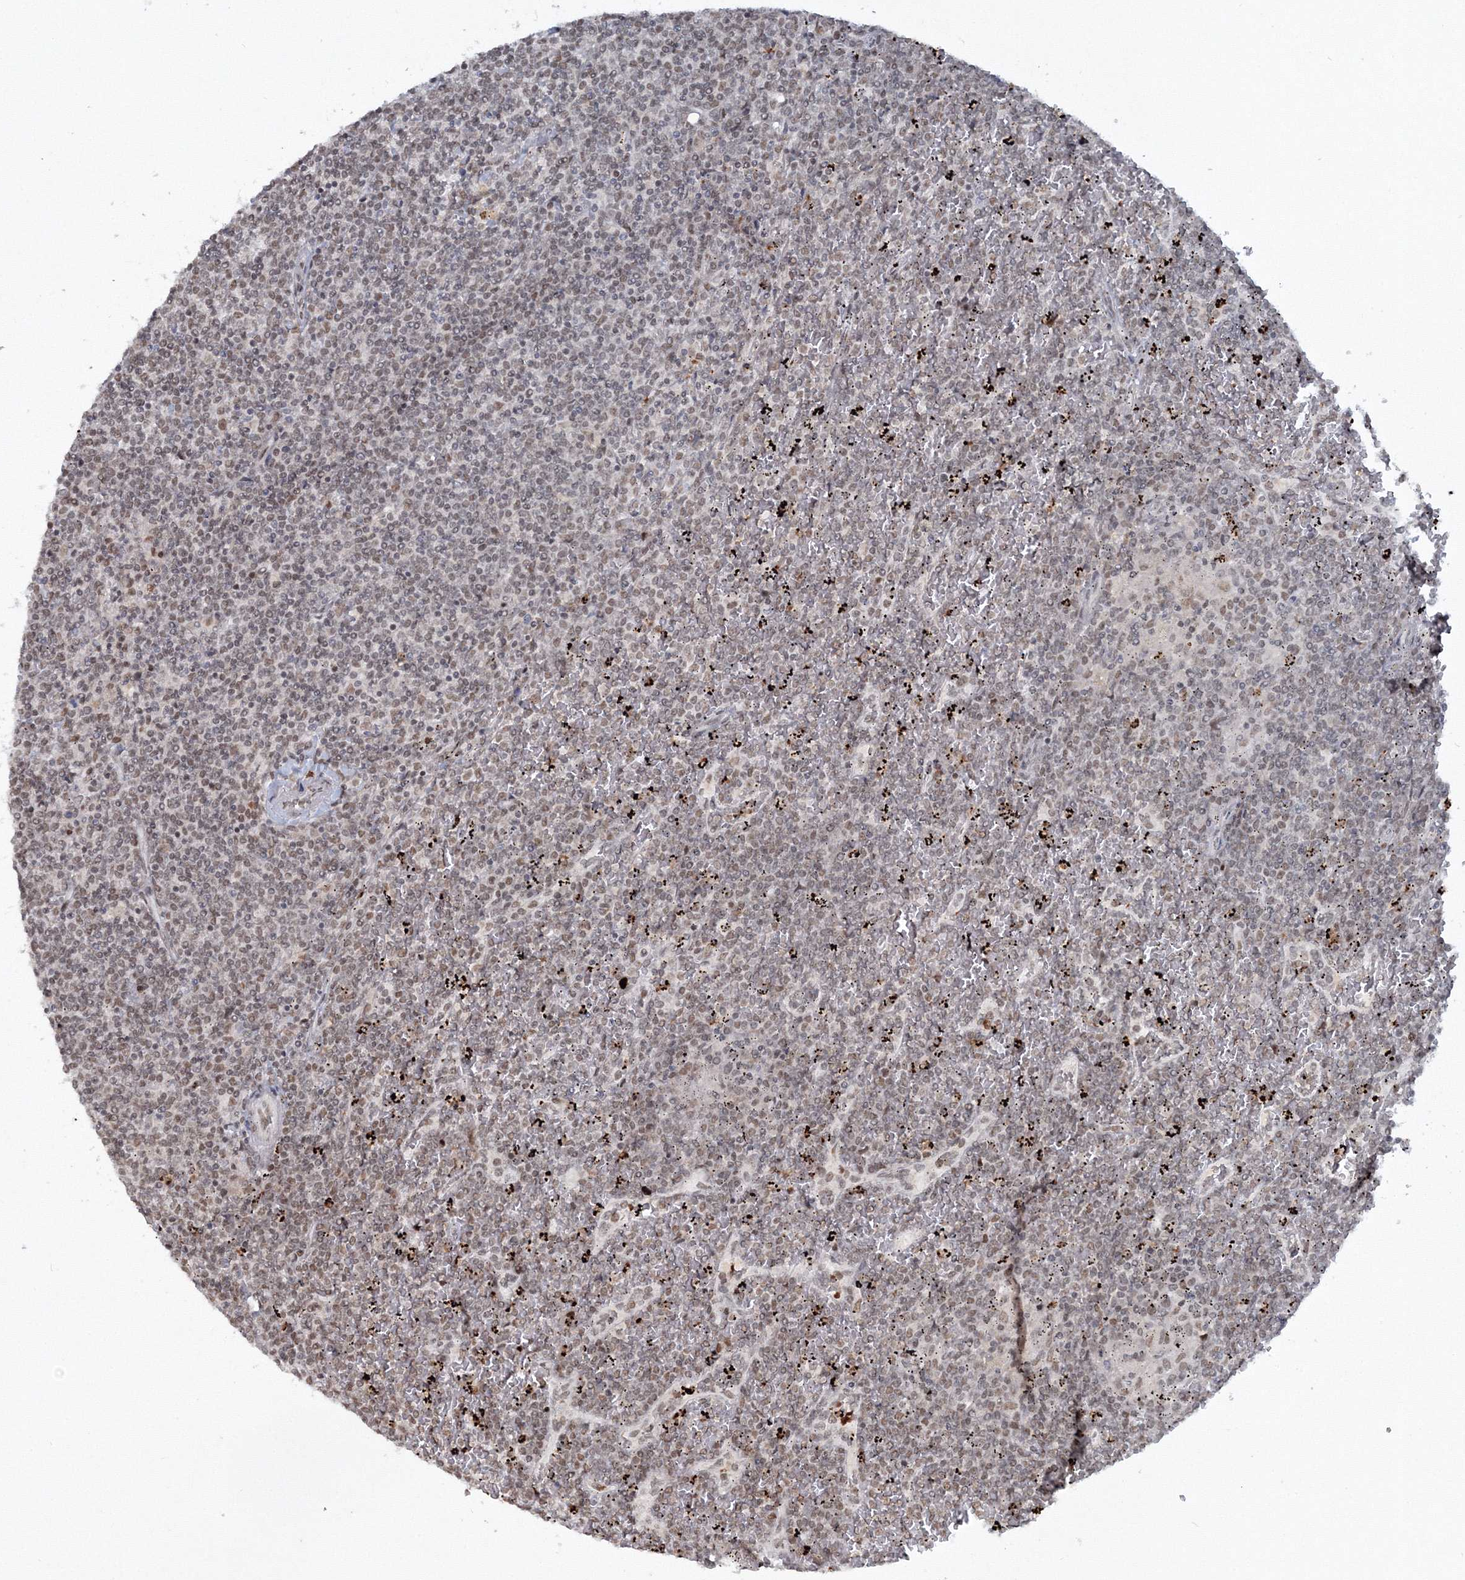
{"staining": {"intensity": "weak", "quantity": "25%-75%", "location": "cytoplasmic/membranous,nuclear"}, "tissue": "lymphoma", "cell_type": "Tumor cells", "image_type": "cancer", "snomed": [{"axis": "morphology", "description": "Malignant lymphoma, non-Hodgkin's type, Low grade"}, {"axis": "topography", "description": "Spleen"}], "caption": "Malignant lymphoma, non-Hodgkin's type (low-grade) stained for a protein (brown) demonstrates weak cytoplasmic/membranous and nuclear positive expression in about 25%-75% of tumor cells.", "gene": "C3orf33", "patient": {"sex": "female", "age": 19}}